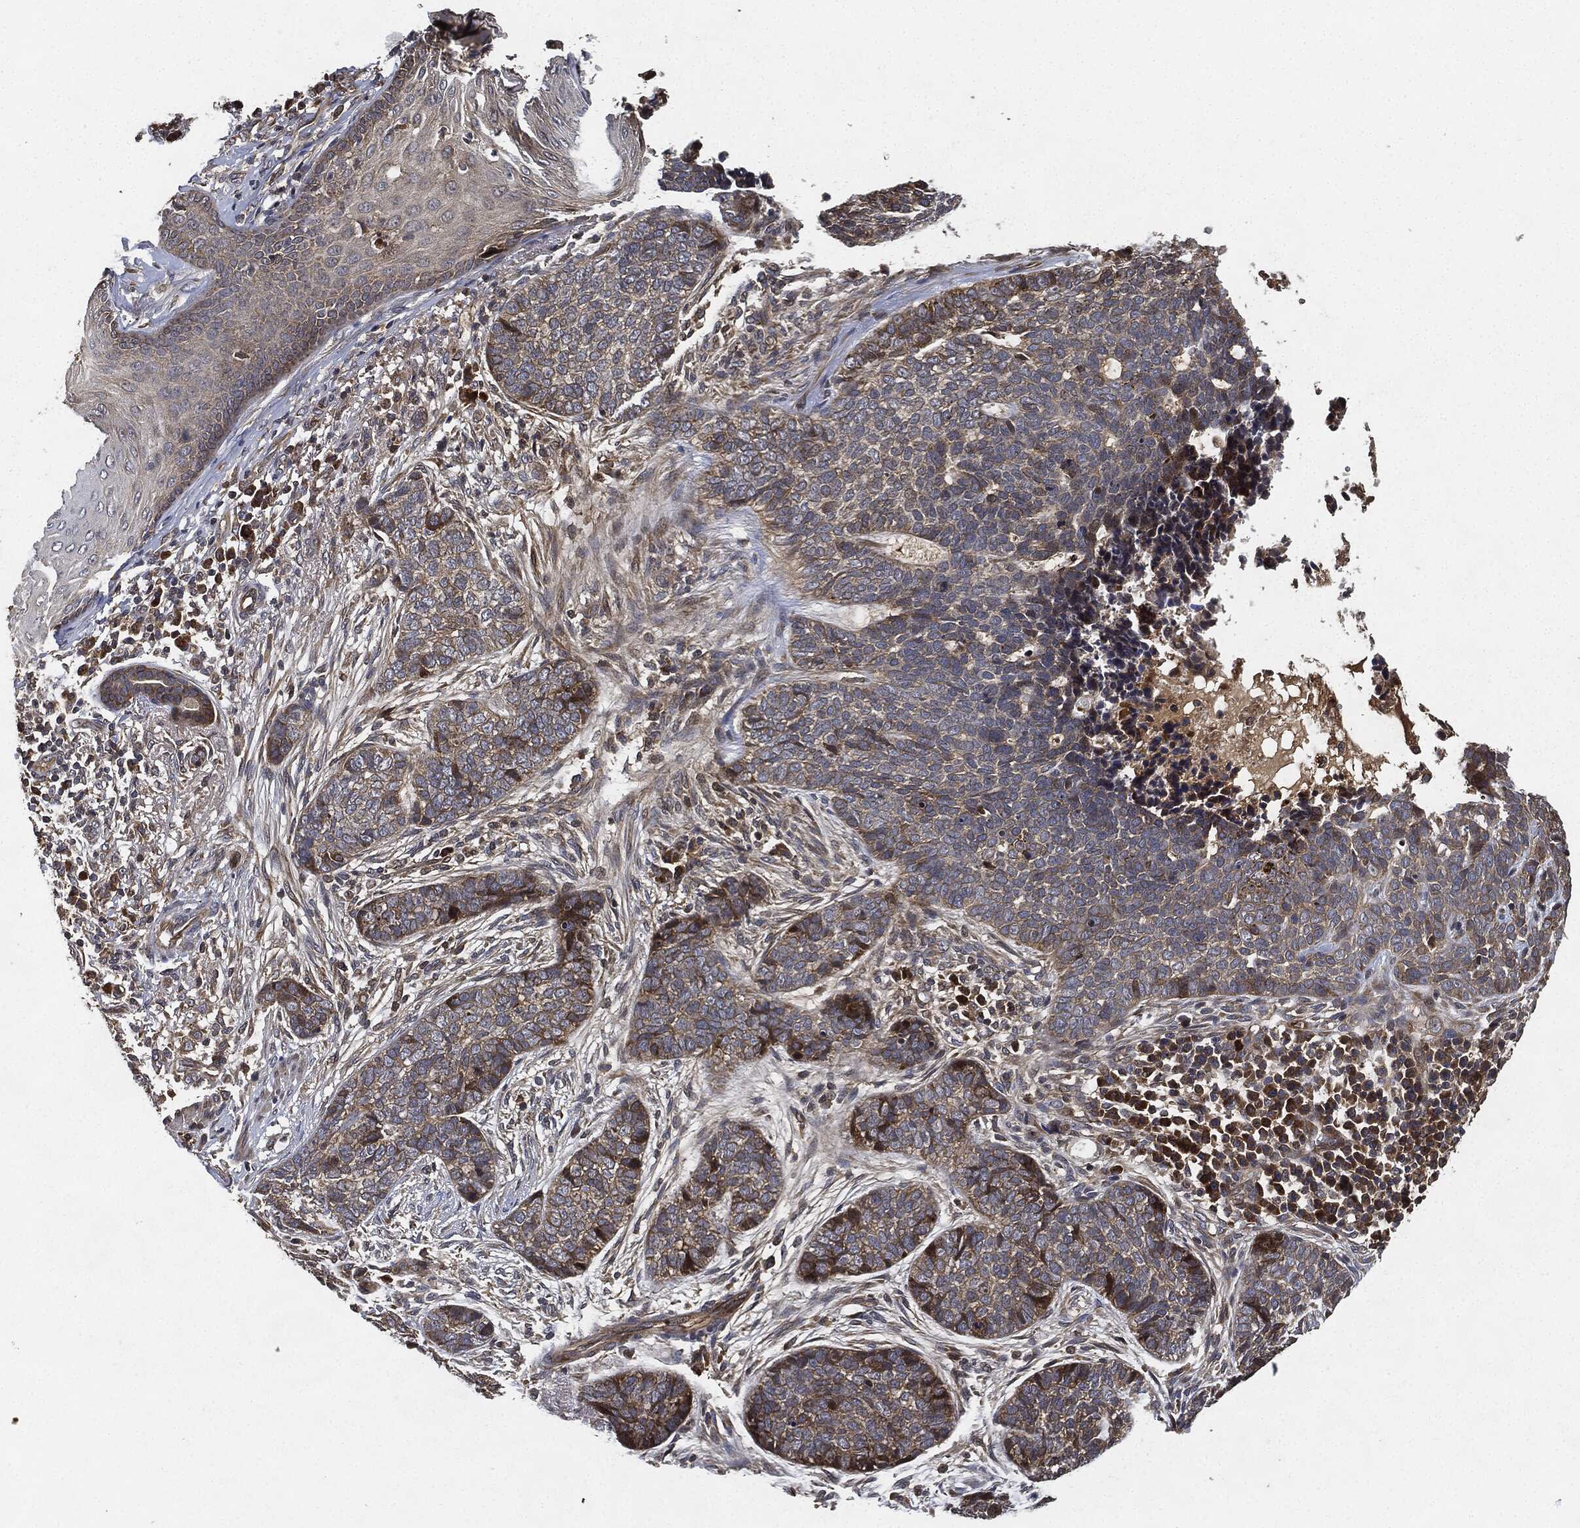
{"staining": {"intensity": "weak", "quantity": "<25%", "location": "cytoplasmic/membranous"}, "tissue": "skin cancer", "cell_type": "Tumor cells", "image_type": "cancer", "snomed": [{"axis": "morphology", "description": "Squamous cell carcinoma, NOS"}, {"axis": "topography", "description": "Skin"}], "caption": "Immunohistochemistry photomicrograph of skin cancer stained for a protein (brown), which shows no staining in tumor cells. (DAB (3,3'-diaminobenzidine) IHC with hematoxylin counter stain).", "gene": "MLST8", "patient": {"sex": "male", "age": 88}}